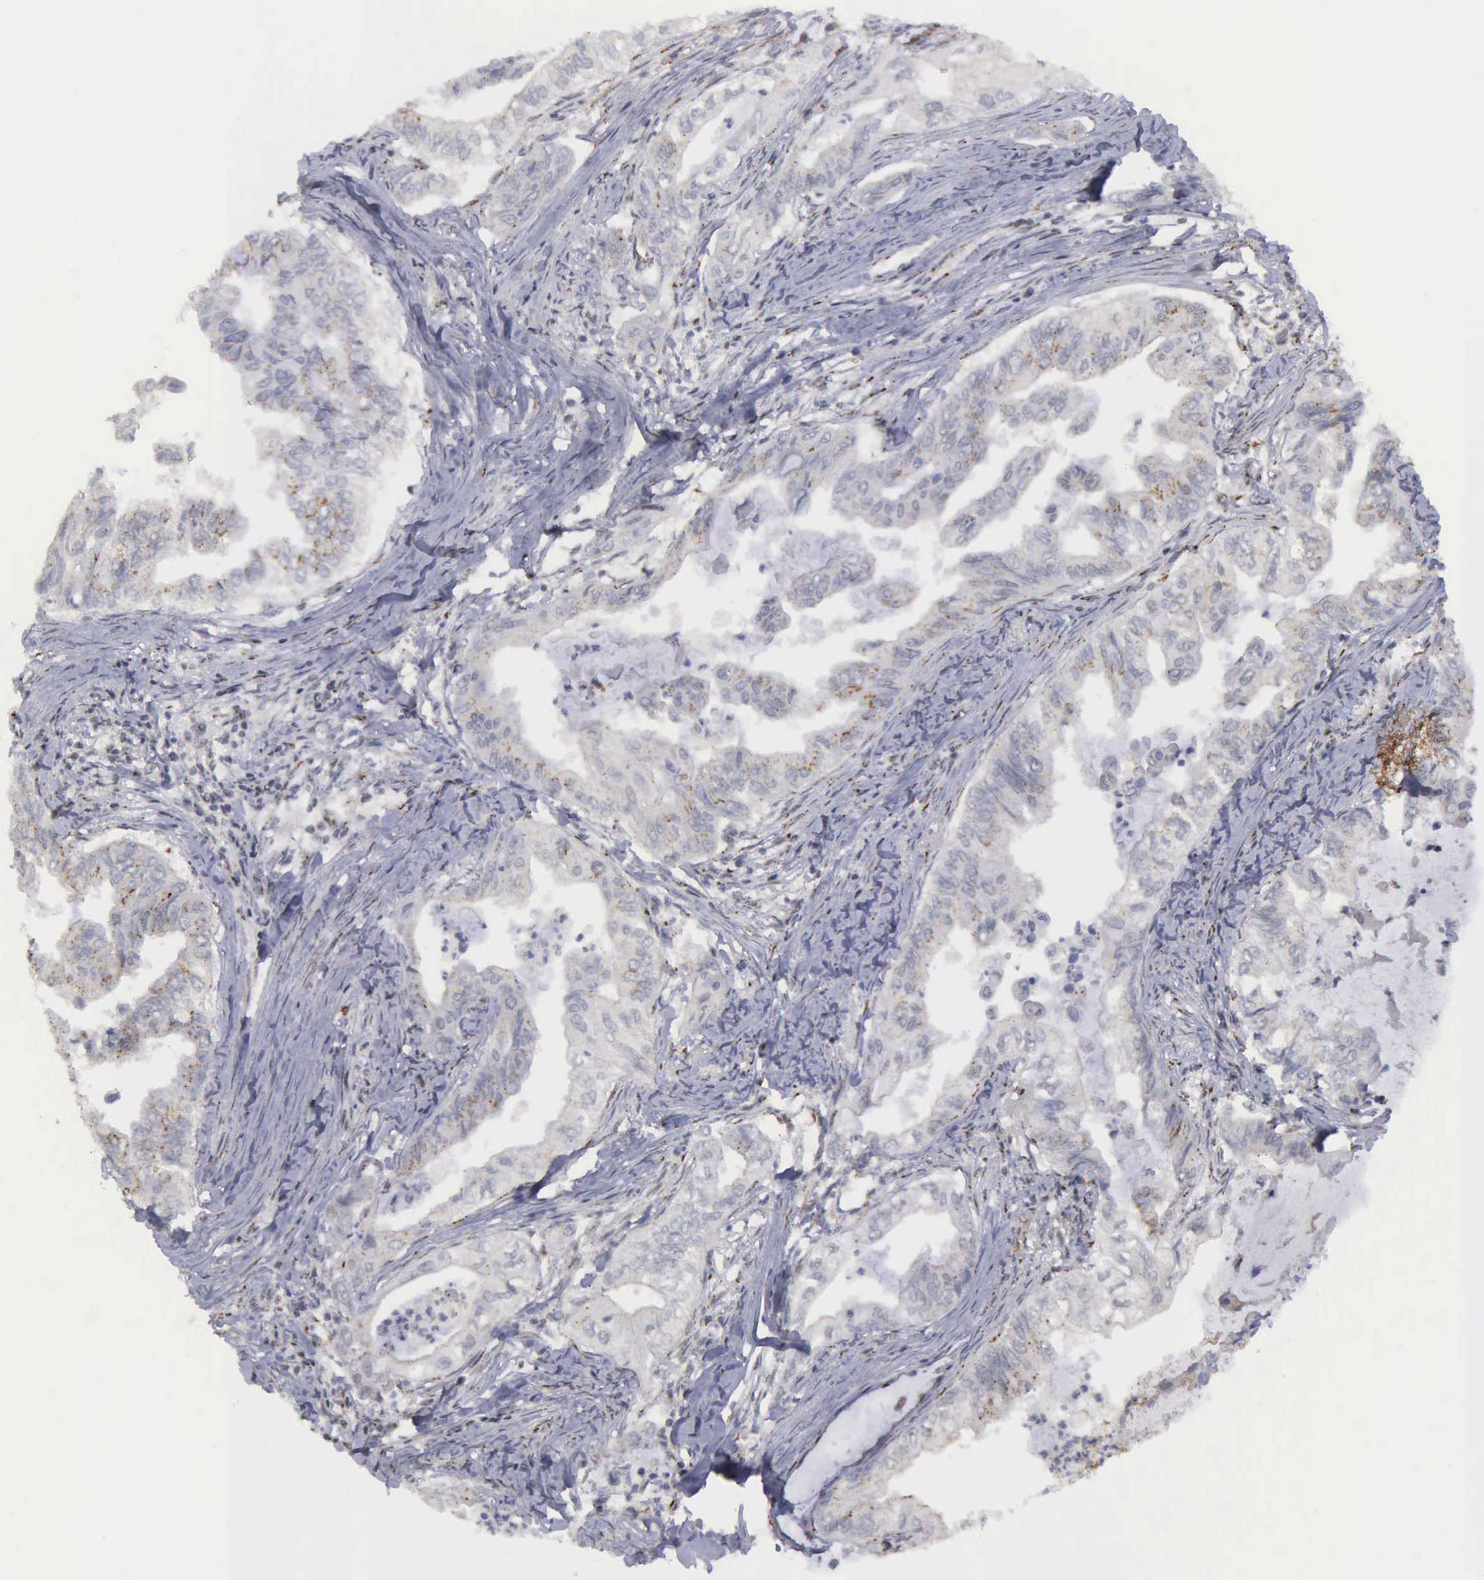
{"staining": {"intensity": "weak", "quantity": "25%-75%", "location": "cytoplasmic/membranous"}, "tissue": "stomach cancer", "cell_type": "Tumor cells", "image_type": "cancer", "snomed": [{"axis": "morphology", "description": "Adenocarcinoma, NOS"}, {"axis": "topography", "description": "Stomach, upper"}], "caption": "This is a histology image of IHC staining of stomach cancer, which shows weak expression in the cytoplasmic/membranous of tumor cells.", "gene": "GTF2A1", "patient": {"sex": "male", "age": 80}}